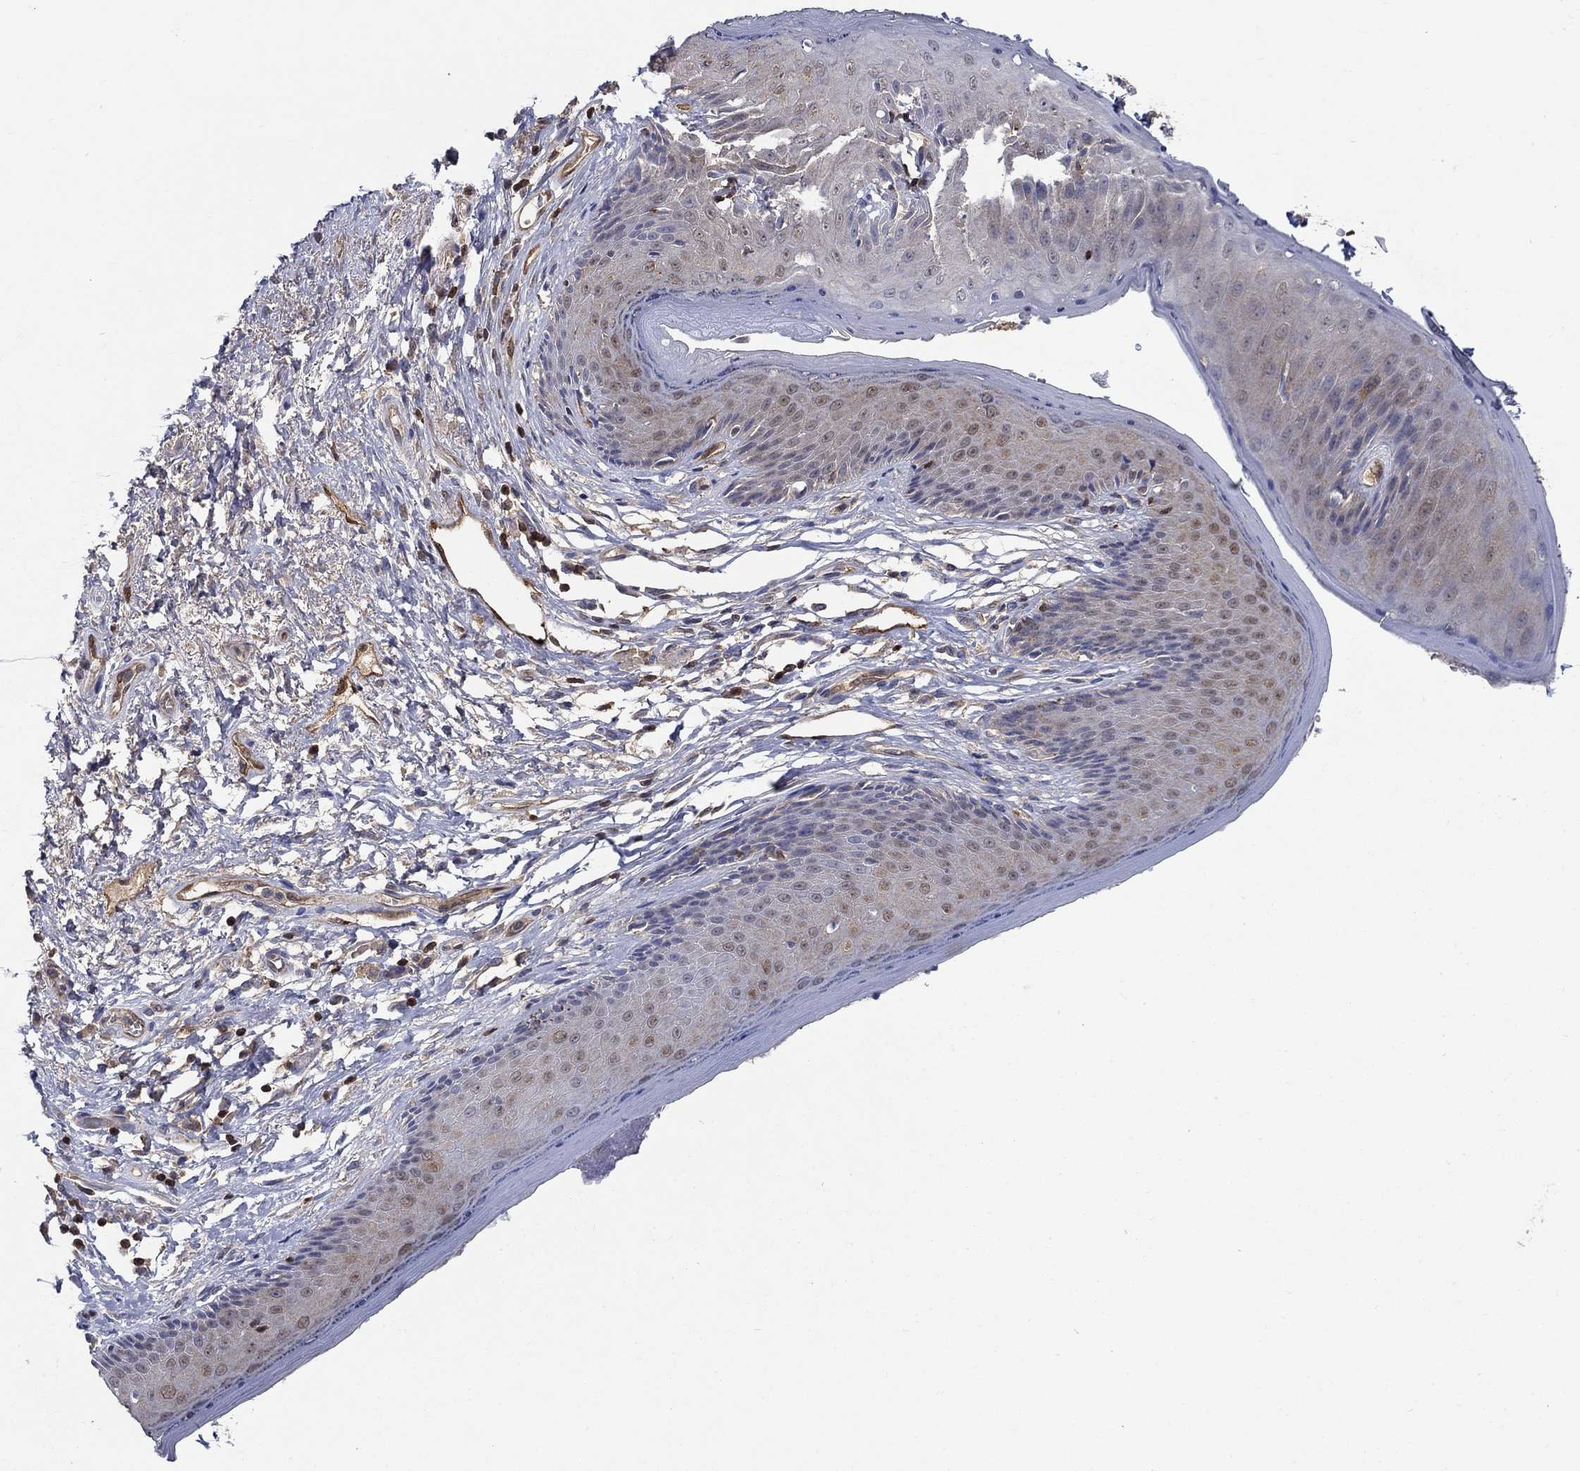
{"staining": {"intensity": "moderate", "quantity": "25%-75%", "location": "cytoplasmic/membranous,nuclear"}, "tissue": "skin", "cell_type": "Epidermal cells", "image_type": "normal", "snomed": [{"axis": "morphology", "description": "Normal tissue, NOS"}, {"axis": "morphology", "description": "Adenocarcinoma, NOS"}, {"axis": "topography", "description": "Rectum"}, {"axis": "topography", "description": "Anal"}], "caption": "The image exhibits immunohistochemical staining of unremarkable skin. There is moderate cytoplasmic/membranous,nuclear positivity is present in about 25%-75% of epidermal cells. (brown staining indicates protein expression, while blue staining denotes nuclei).", "gene": "AGFG2", "patient": {"sex": "female", "age": 68}}